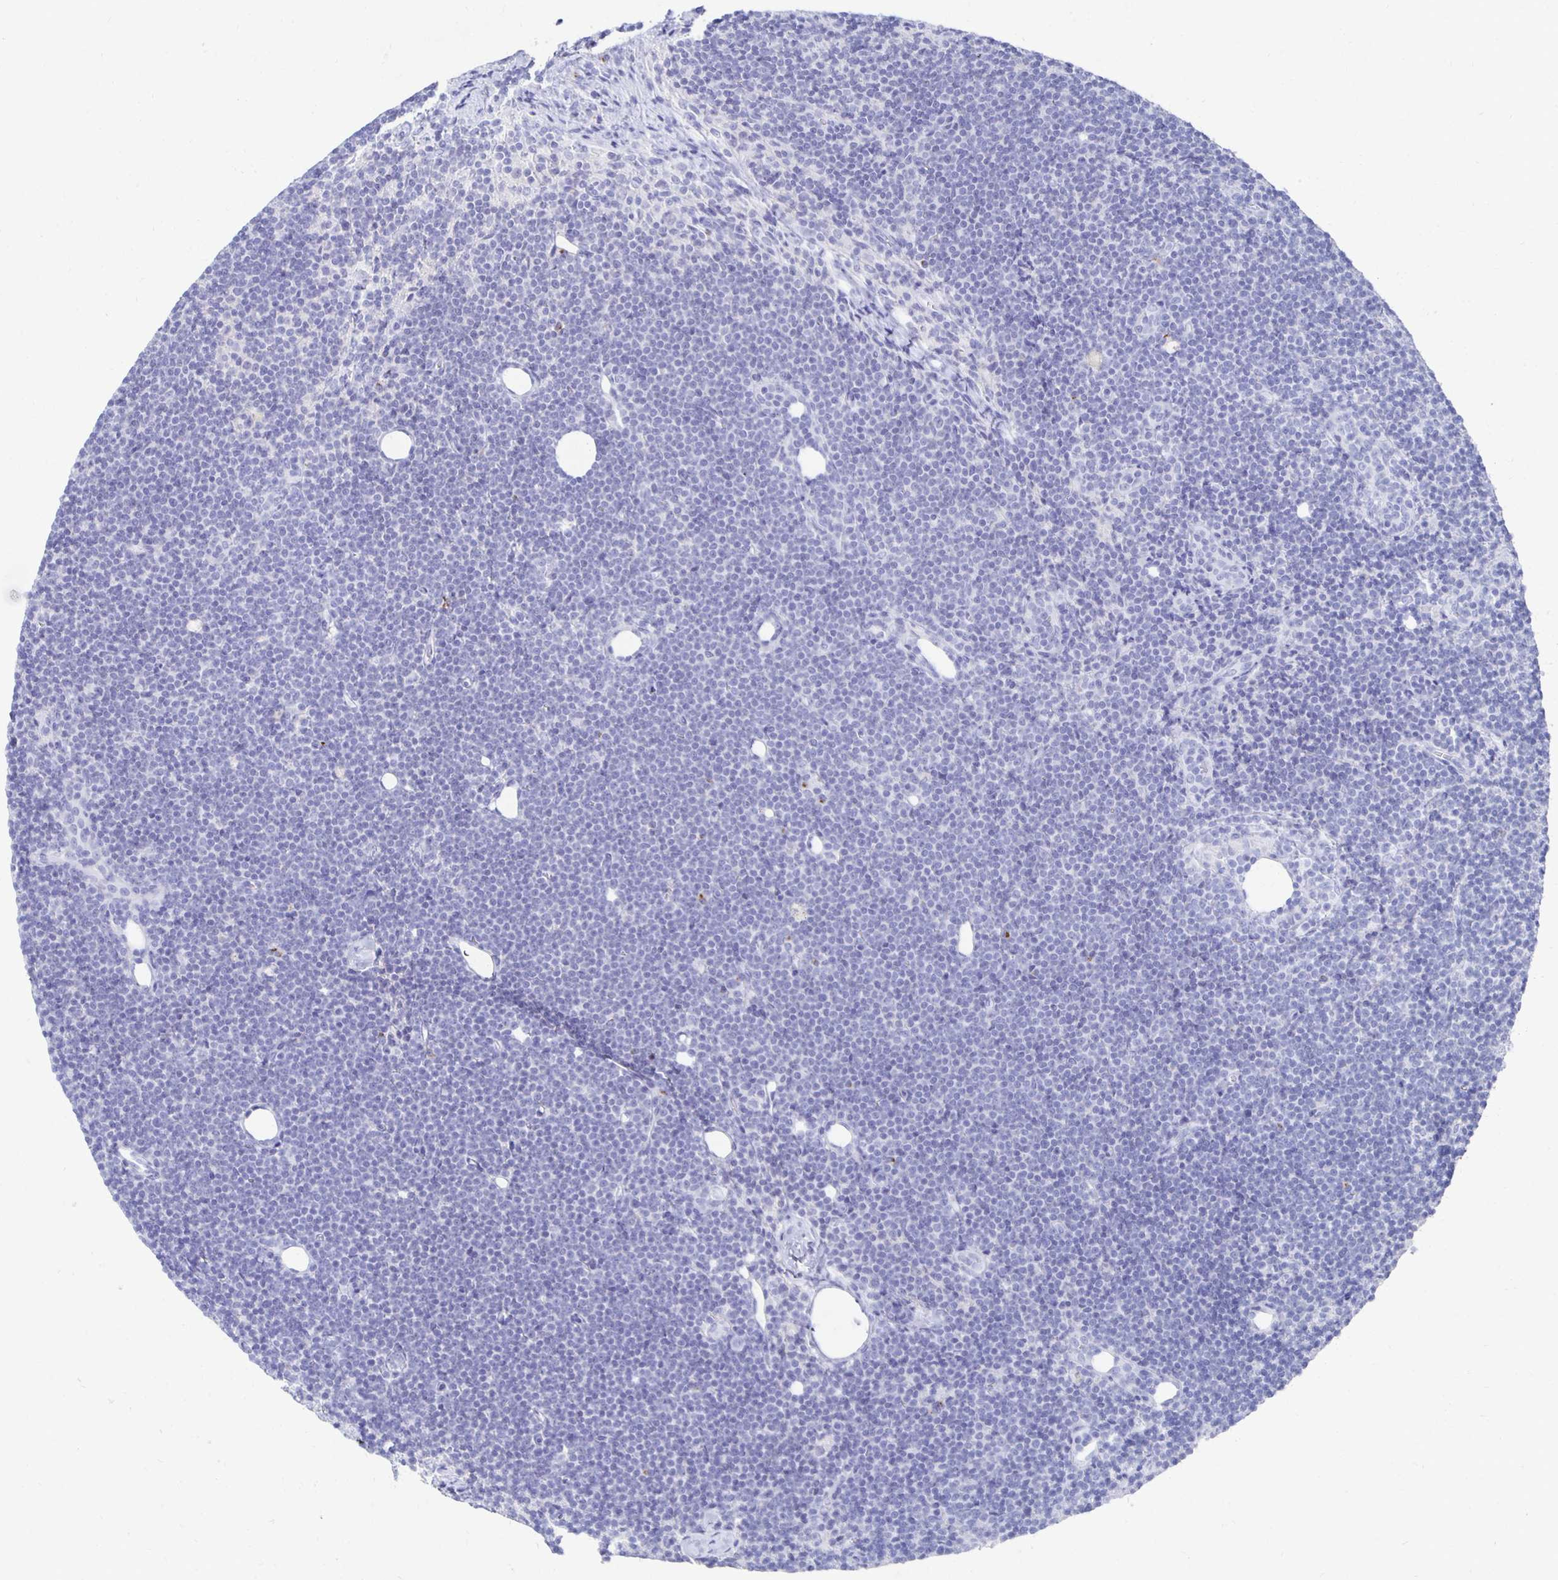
{"staining": {"intensity": "negative", "quantity": "none", "location": "none"}, "tissue": "lymphoma", "cell_type": "Tumor cells", "image_type": "cancer", "snomed": [{"axis": "morphology", "description": "Malignant lymphoma, non-Hodgkin's type, Low grade"}, {"axis": "topography", "description": "Lymph node"}], "caption": "Immunohistochemistry image of low-grade malignant lymphoma, non-Hodgkin's type stained for a protein (brown), which demonstrates no expression in tumor cells.", "gene": "PRDM7", "patient": {"sex": "female", "age": 73}}